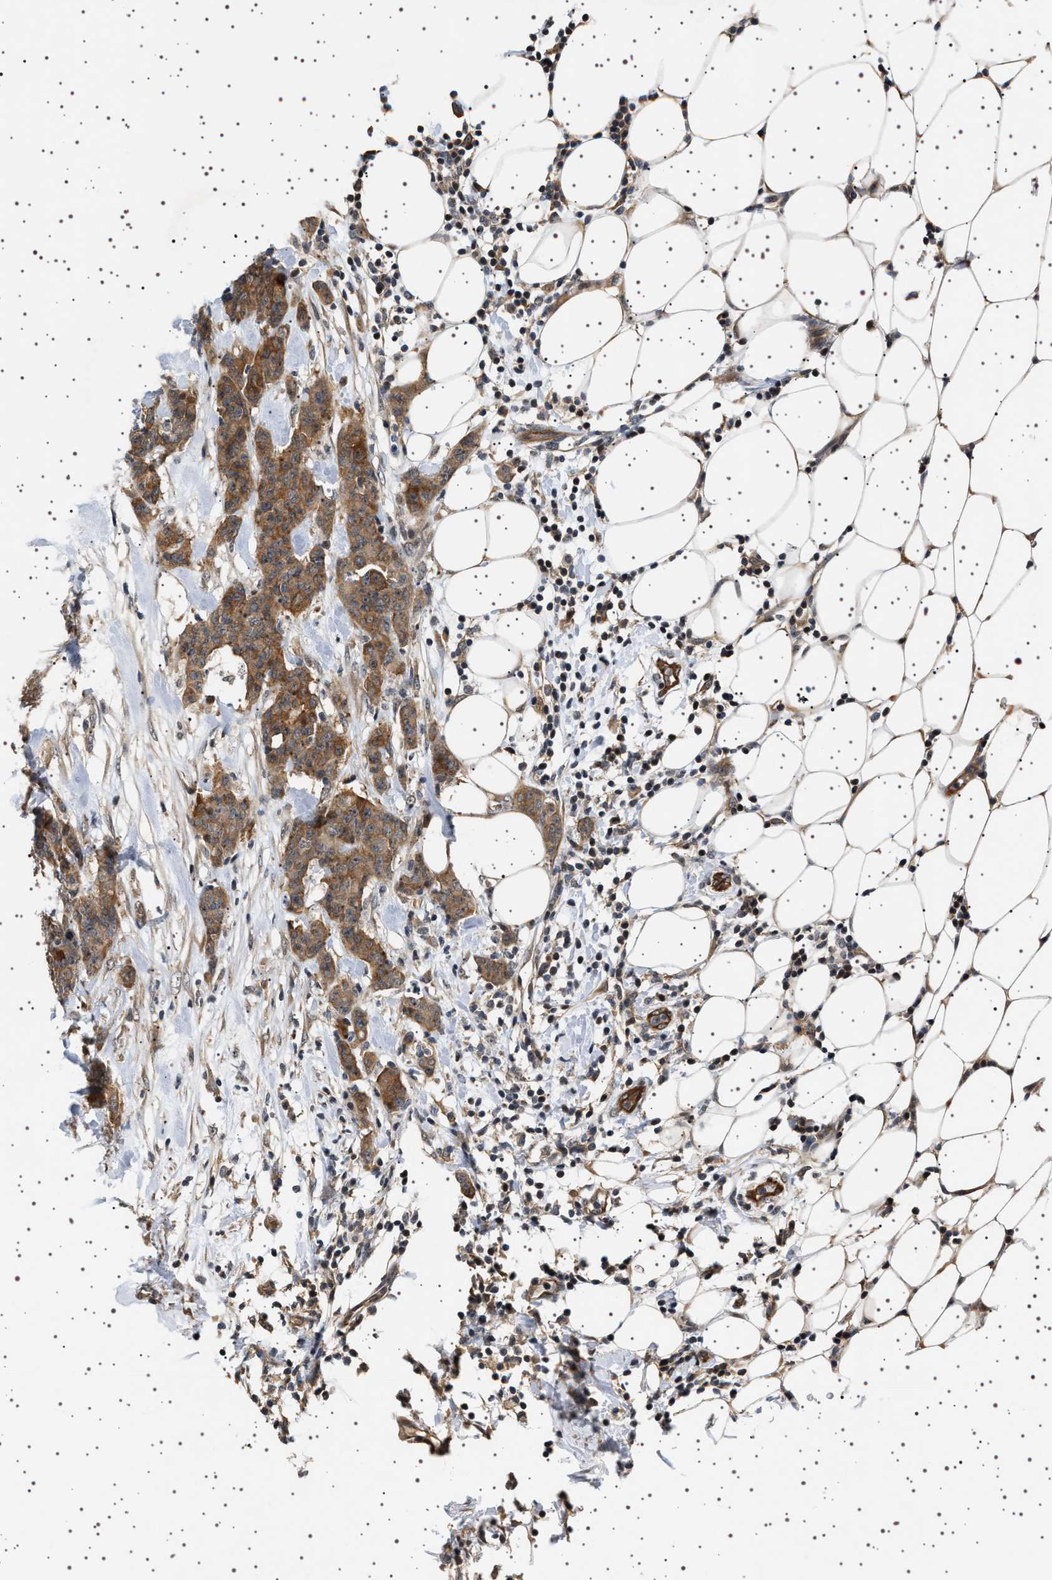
{"staining": {"intensity": "moderate", "quantity": ">75%", "location": "cytoplasmic/membranous"}, "tissue": "breast cancer", "cell_type": "Tumor cells", "image_type": "cancer", "snomed": [{"axis": "morphology", "description": "Normal tissue, NOS"}, {"axis": "morphology", "description": "Duct carcinoma"}, {"axis": "topography", "description": "Breast"}], "caption": "Breast cancer was stained to show a protein in brown. There is medium levels of moderate cytoplasmic/membranous positivity in about >75% of tumor cells. (DAB (3,3'-diaminobenzidine) = brown stain, brightfield microscopy at high magnification).", "gene": "BAG3", "patient": {"sex": "female", "age": 40}}